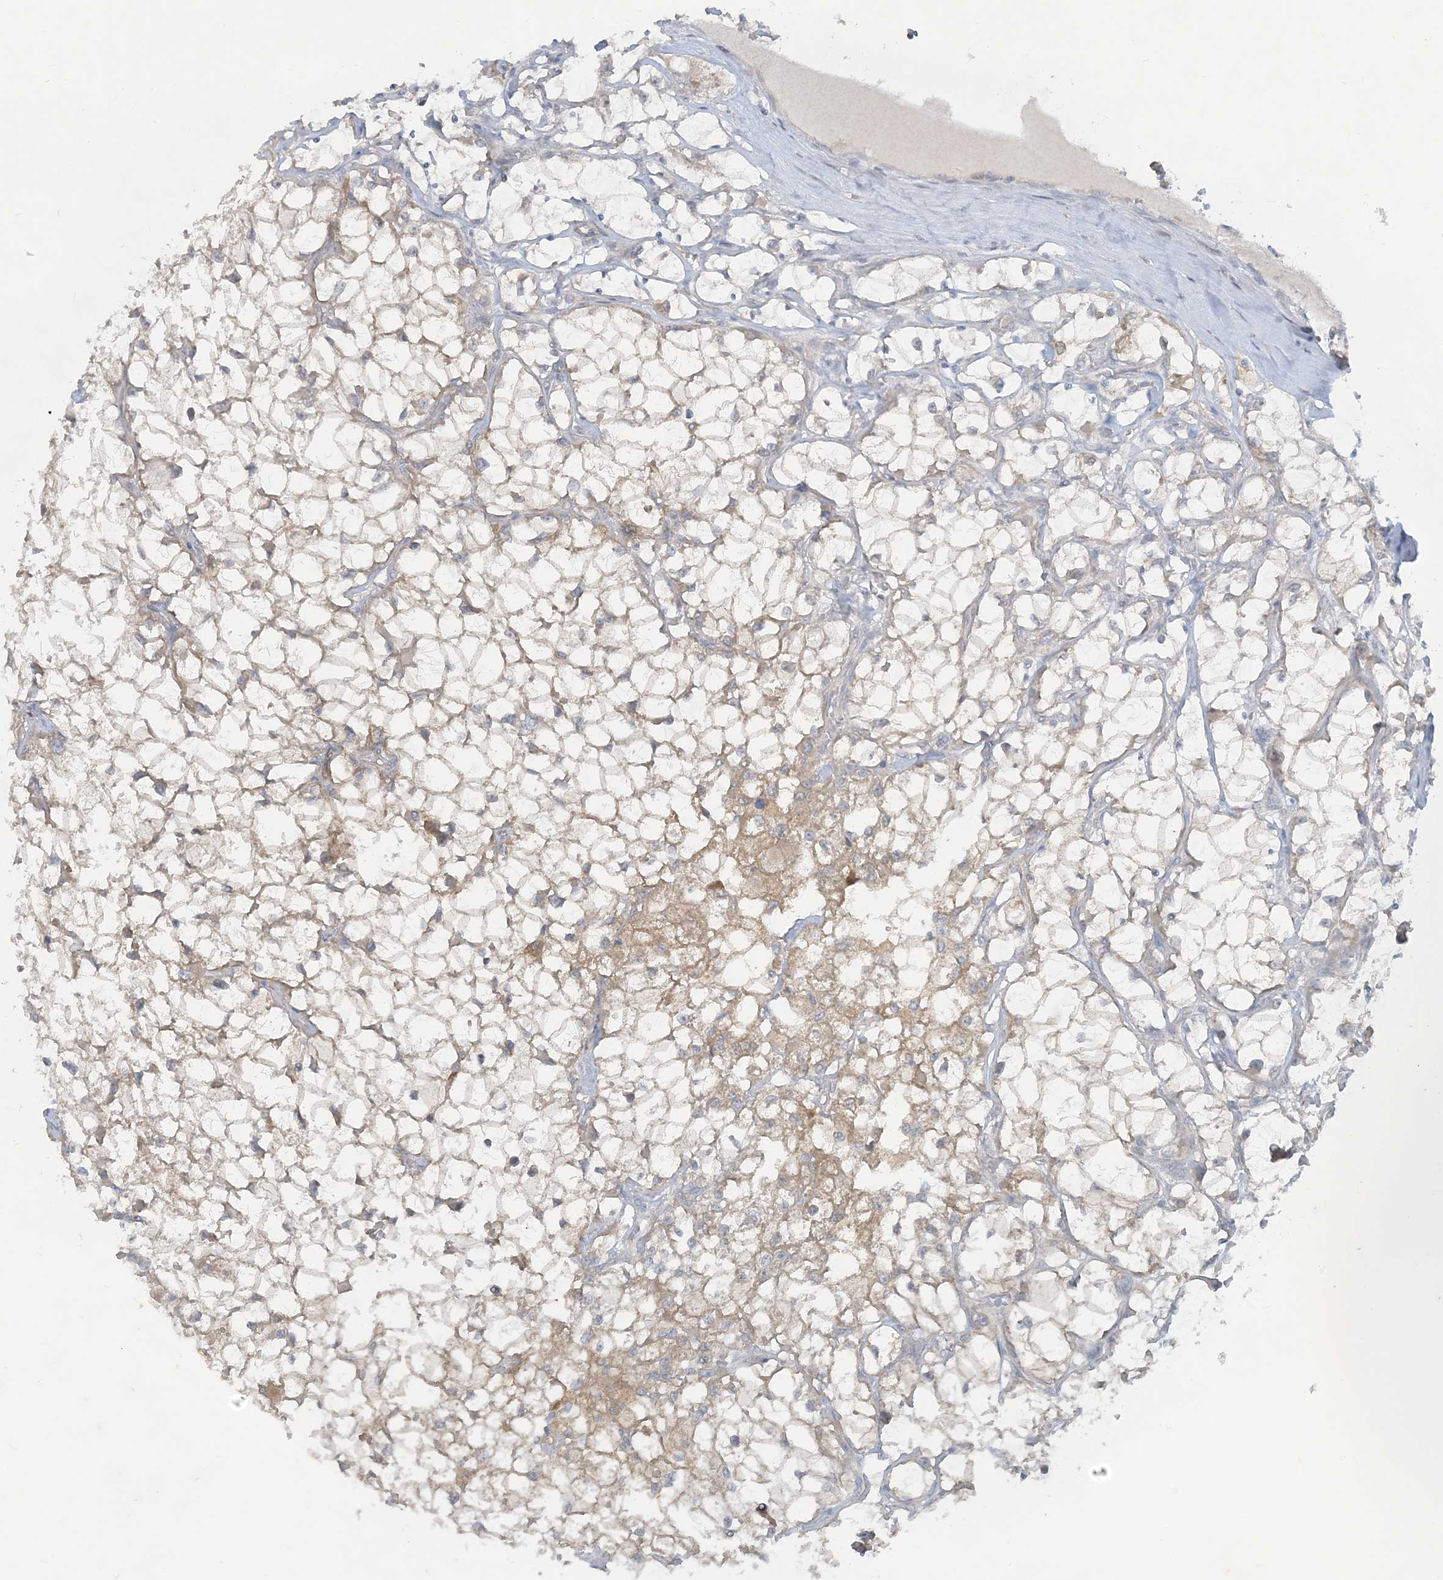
{"staining": {"intensity": "weak", "quantity": "<25%", "location": "cytoplasmic/membranous"}, "tissue": "renal cancer", "cell_type": "Tumor cells", "image_type": "cancer", "snomed": [{"axis": "morphology", "description": "Adenocarcinoma, NOS"}, {"axis": "topography", "description": "Kidney"}], "caption": "Image shows no protein positivity in tumor cells of renal cancer (adenocarcinoma) tissue. (Immunohistochemistry (ihc), brightfield microscopy, high magnification).", "gene": "CDS1", "patient": {"sex": "female", "age": 69}}